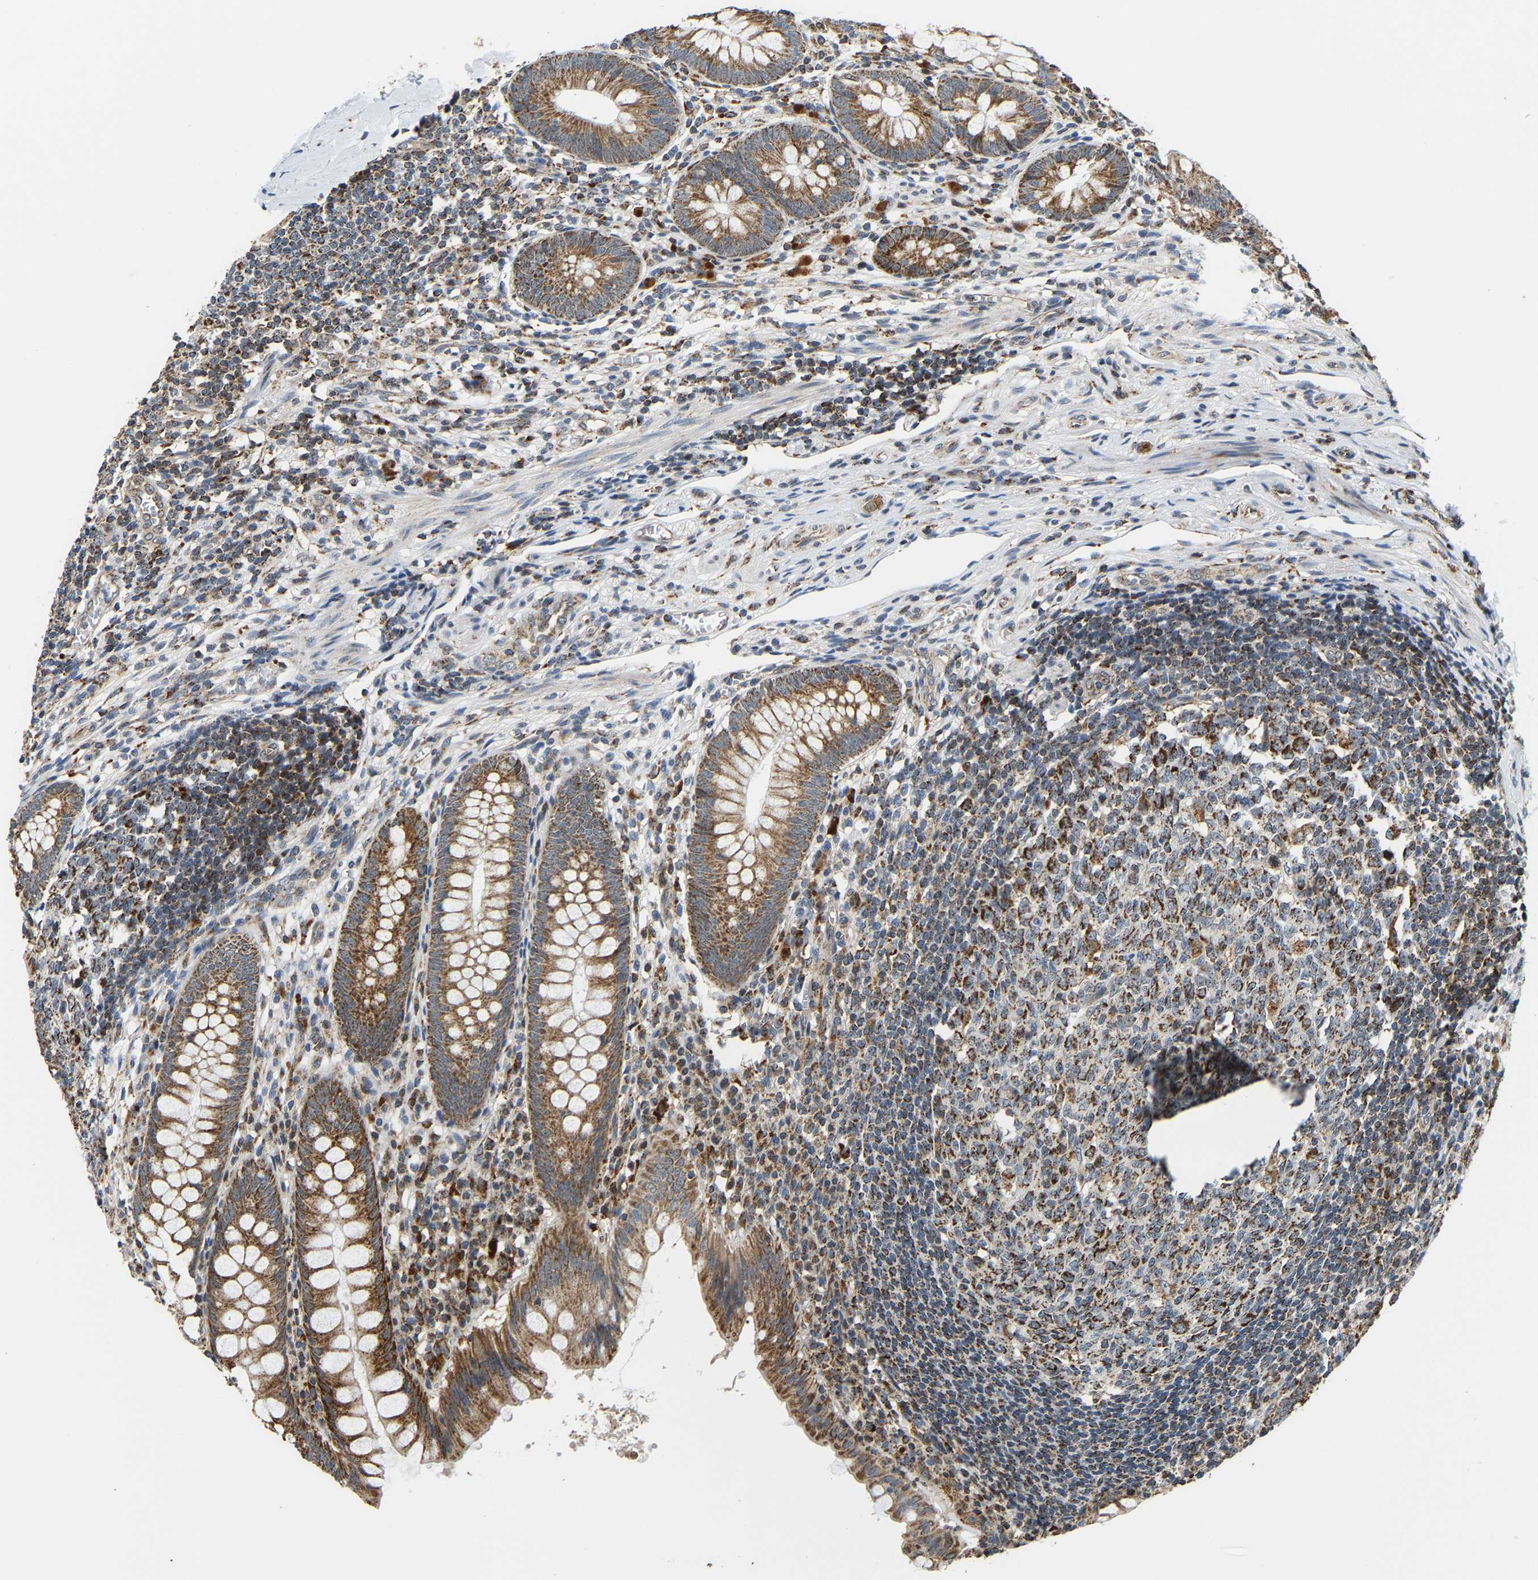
{"staining": {"intensity": "moderate", "quantity": ">75%", "location": "cytoplasmic/membranous"}, "tissue": "appendix", "cell_type": "Glandular cells", "image_type": "normal", "snomed": [{"axis": "morphology", "description": "Normal tissue, NOS"}, {"axis": "topography", "description": "Appendix"}], "caption": "The immunohistochemical stain highlights moderate cytoplasmic/membranous positivity in glandular cells of unremarkable appendix.", "gene": "GIMAP7", "patient": {"sex": "male", "age": 56}}